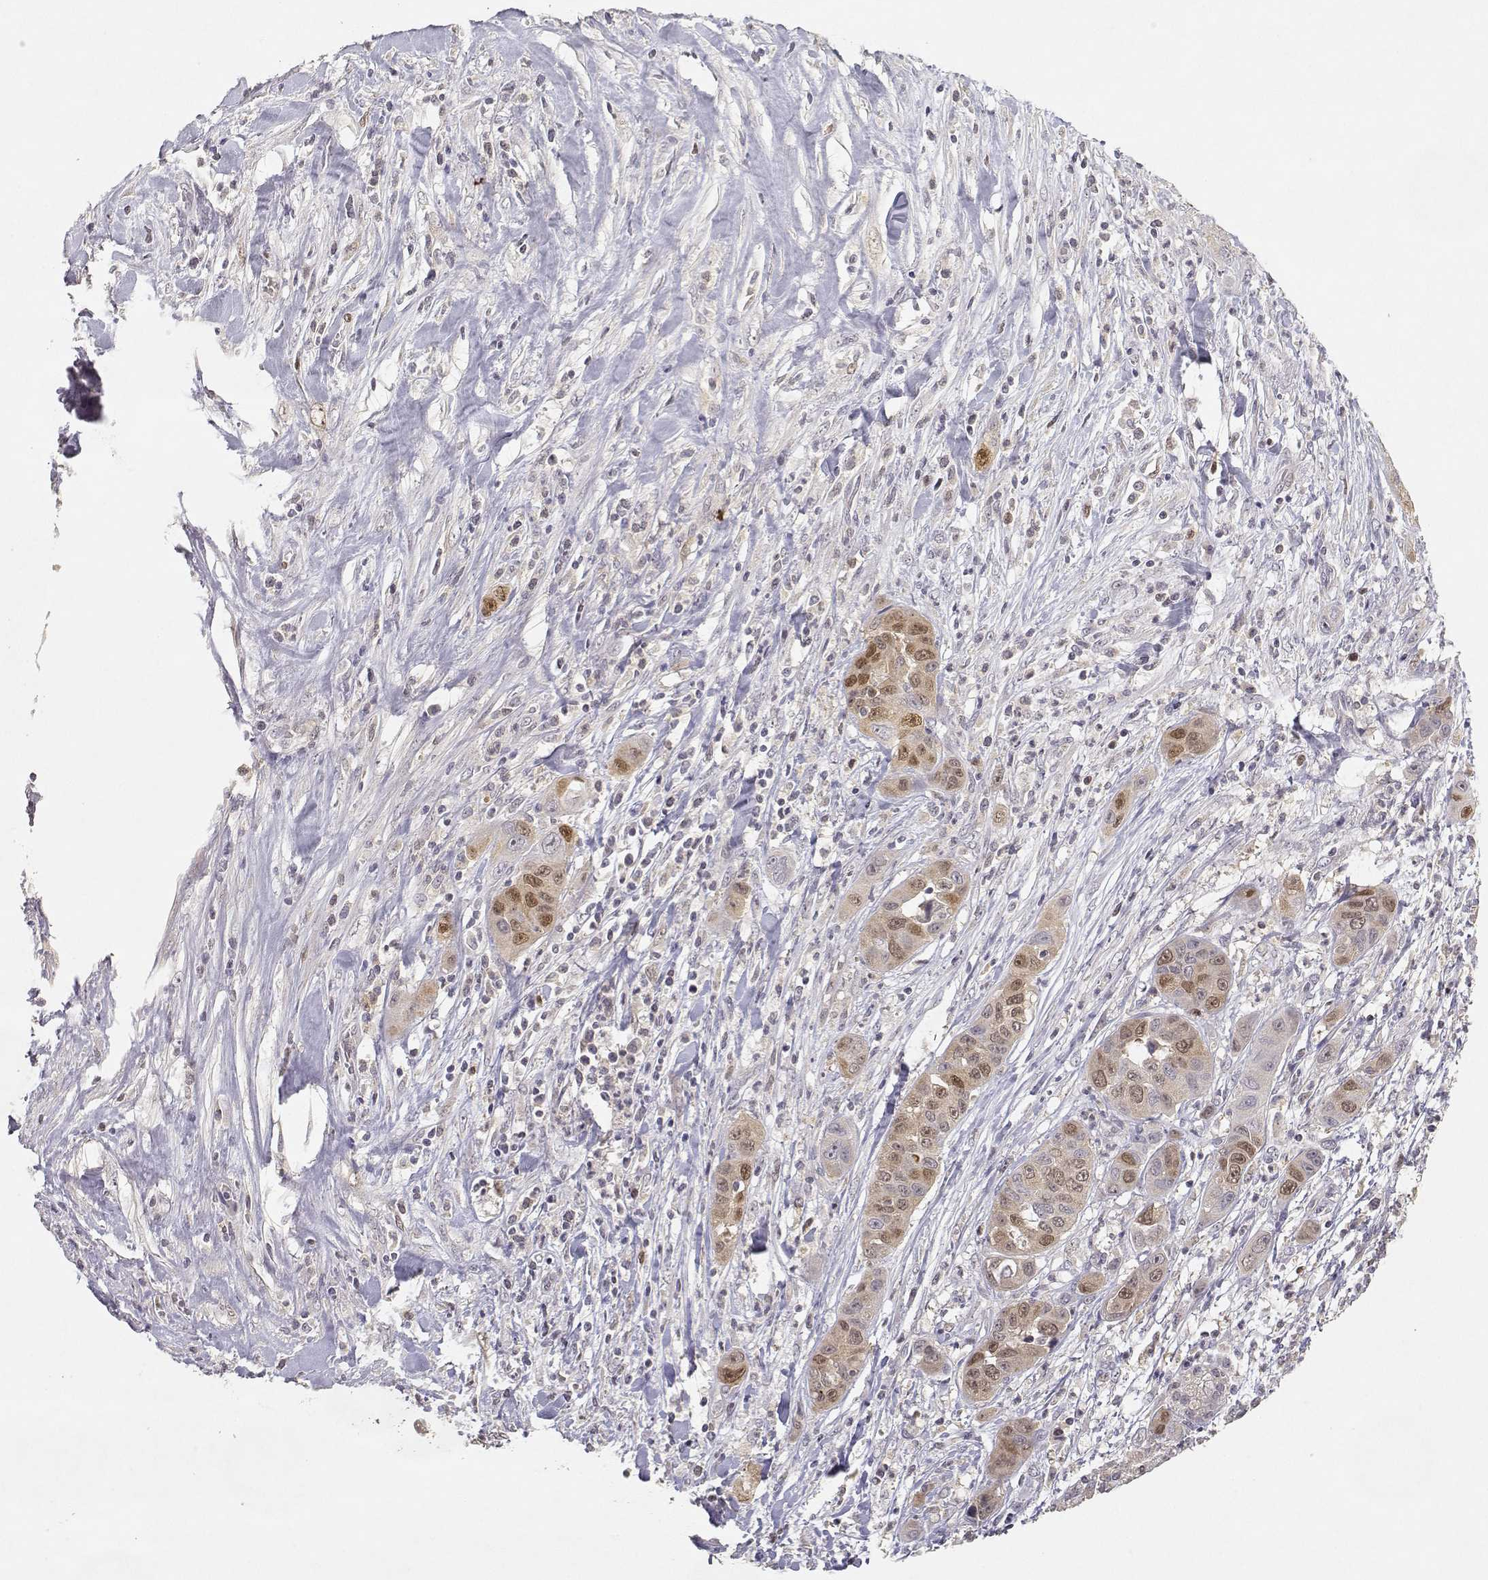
{"staining": {"intensity": "moderate", "quantity": "25%-75%", "location": "cytoplasmic/membranous,nuclear"}, "tissue": "liver cancer", "cell_type": "Tumor cells", "image_type": "cancer", "snomed": [{"axis": "morphology", "description": "Cholangiocarcinoma"}, {"axis": "topography", "description": "Liver"}], "caption": "Cholangiocarcinoma (liver) stained with DAB immunohistochemistry demonstrates medium levels of moderate cytoplasmic/membranous and nuclear positivity in approximately 25%-75% of tumor cells. The protein of interest is stained brown, and the nuclei are stained in blue (DAB IHC with brightfield microscopy, high magnification).", "gene": "RAD51", "patient": {"sex": "female", "age": 52}}